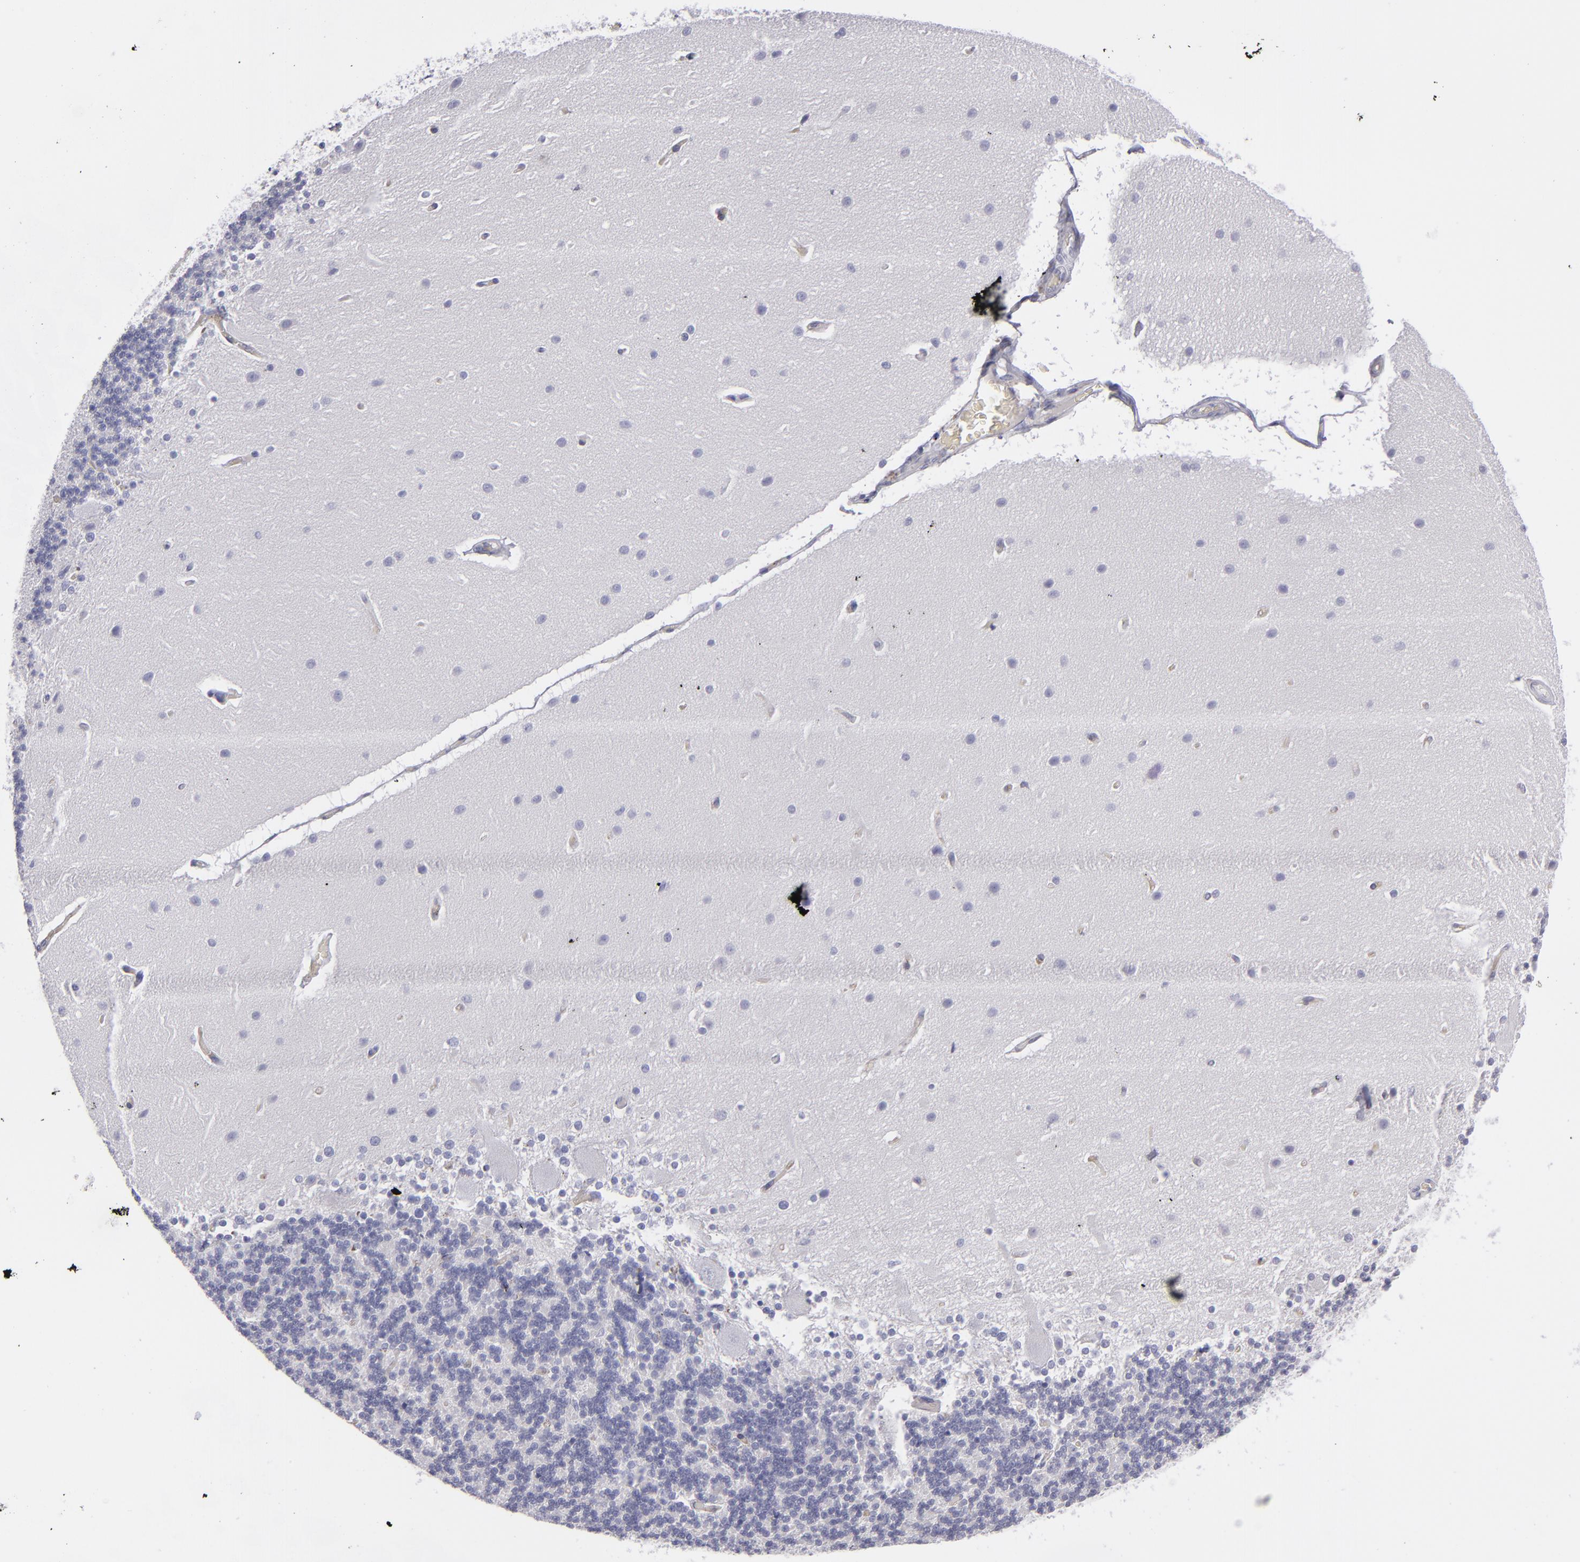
{"staining": {"intensity": "negative", "quantity": "none", "location": "none"}, "tissue": "cerebellum", "cell_type": "Cells in granular layer", "image_type": "normal", "snomed": [{"axis": "morphology", "description": "Normal tissue, NOS"}, {"axis": "topography", "description": "Cerebellum"}], "caption": "Cerebellum stained for a protein using immunohistochemistry (IHC) reveals no positivity cells in granular layer.", "gene": "ANPEP", "patient": {"sex": "female", "age": 54}}